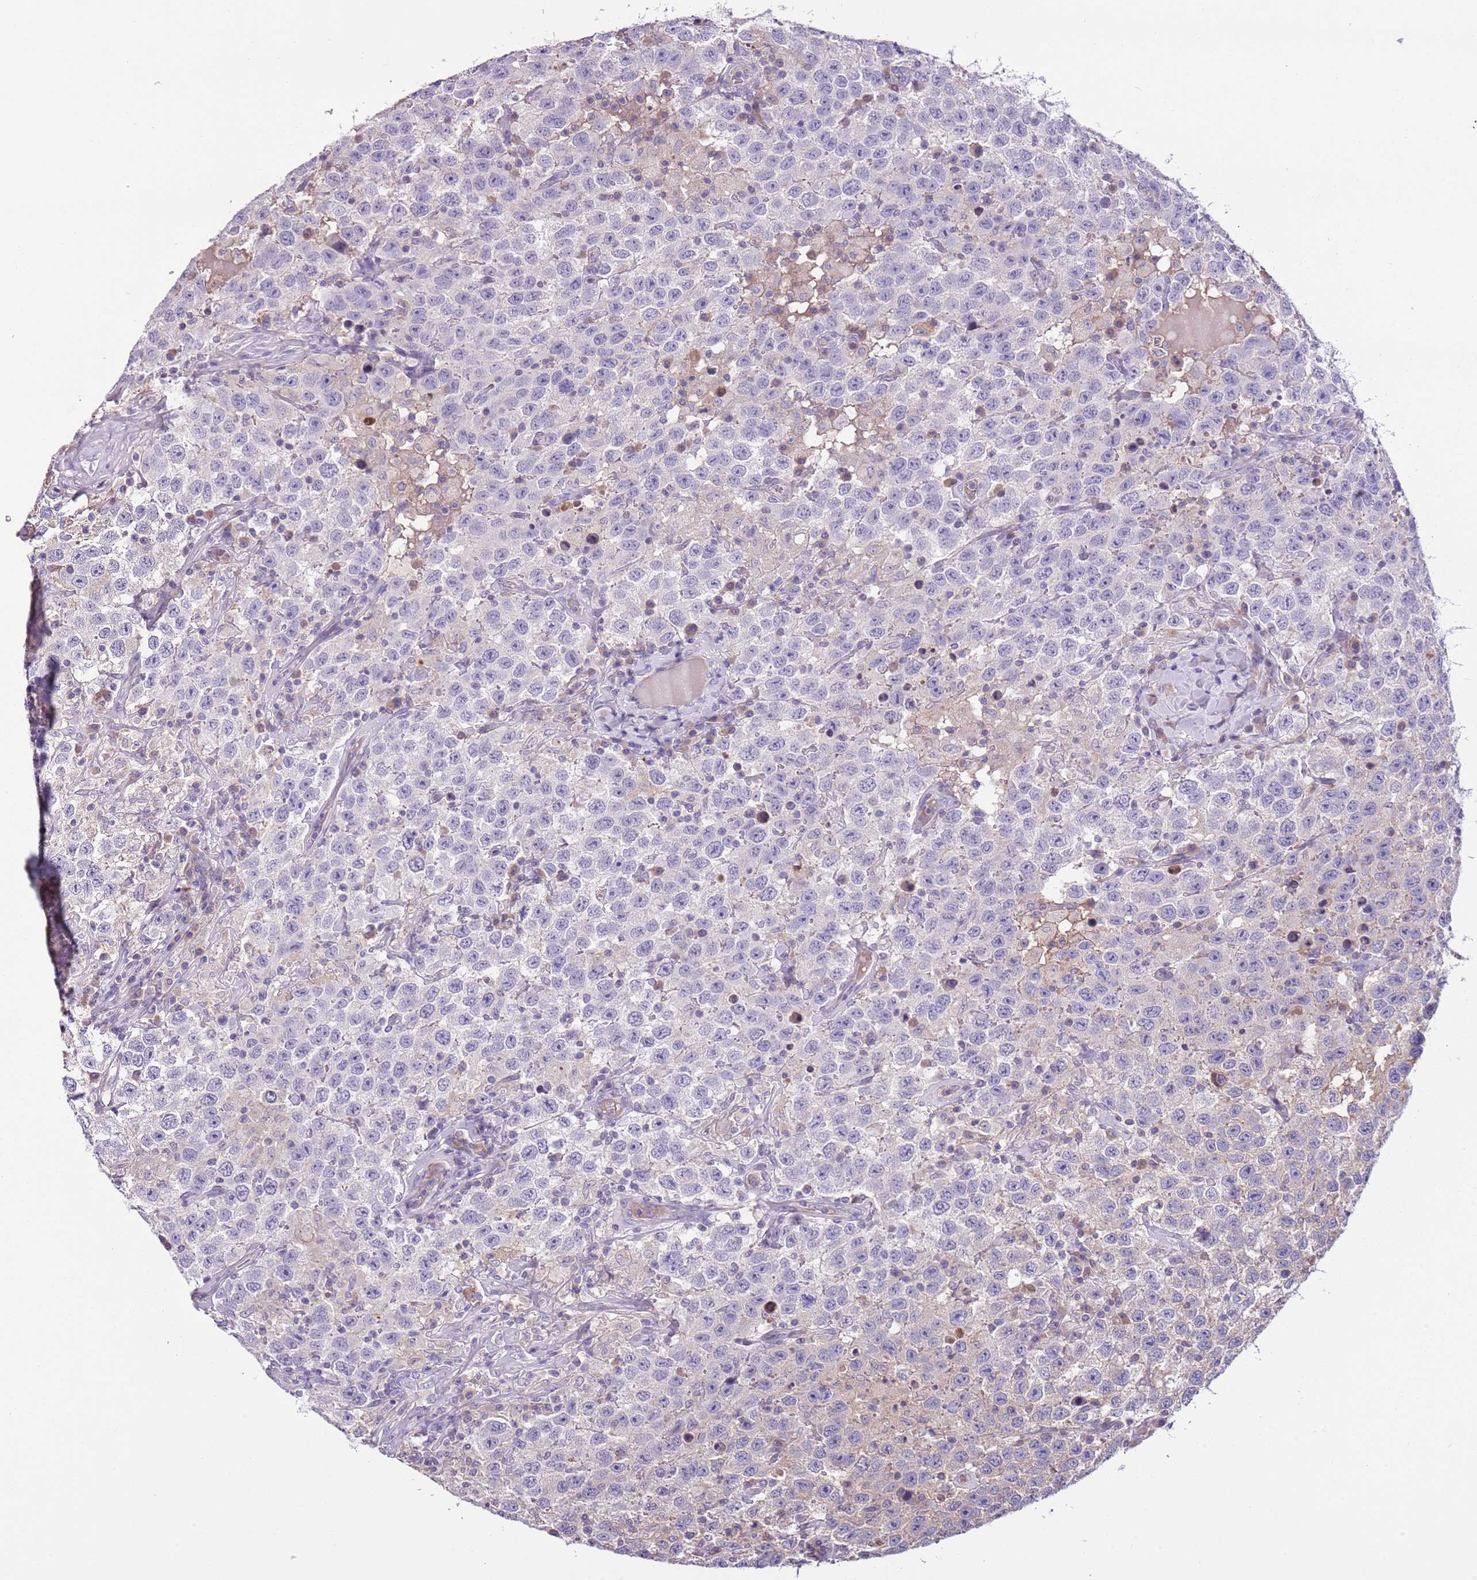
{"staining": {"intensity": "moderate", "quantity": "25%-75%", "location": "cytoplasmic/membranous"}, "tissue": "testis cancer", "cell_type": "Tumor cells", "image_type": "cancer", "snomed": [{"axis": "morphology", "description": "Seminoma, NOS"}, {"axis": "topography", "description": "Testis"}], "caption": "Testis seminoma stained for a protein exhibits moderate cytoplasmic/membranous positivity in tumor cells.", "gene": "HES3", "patient": {"sex": "male", "age": 41}}